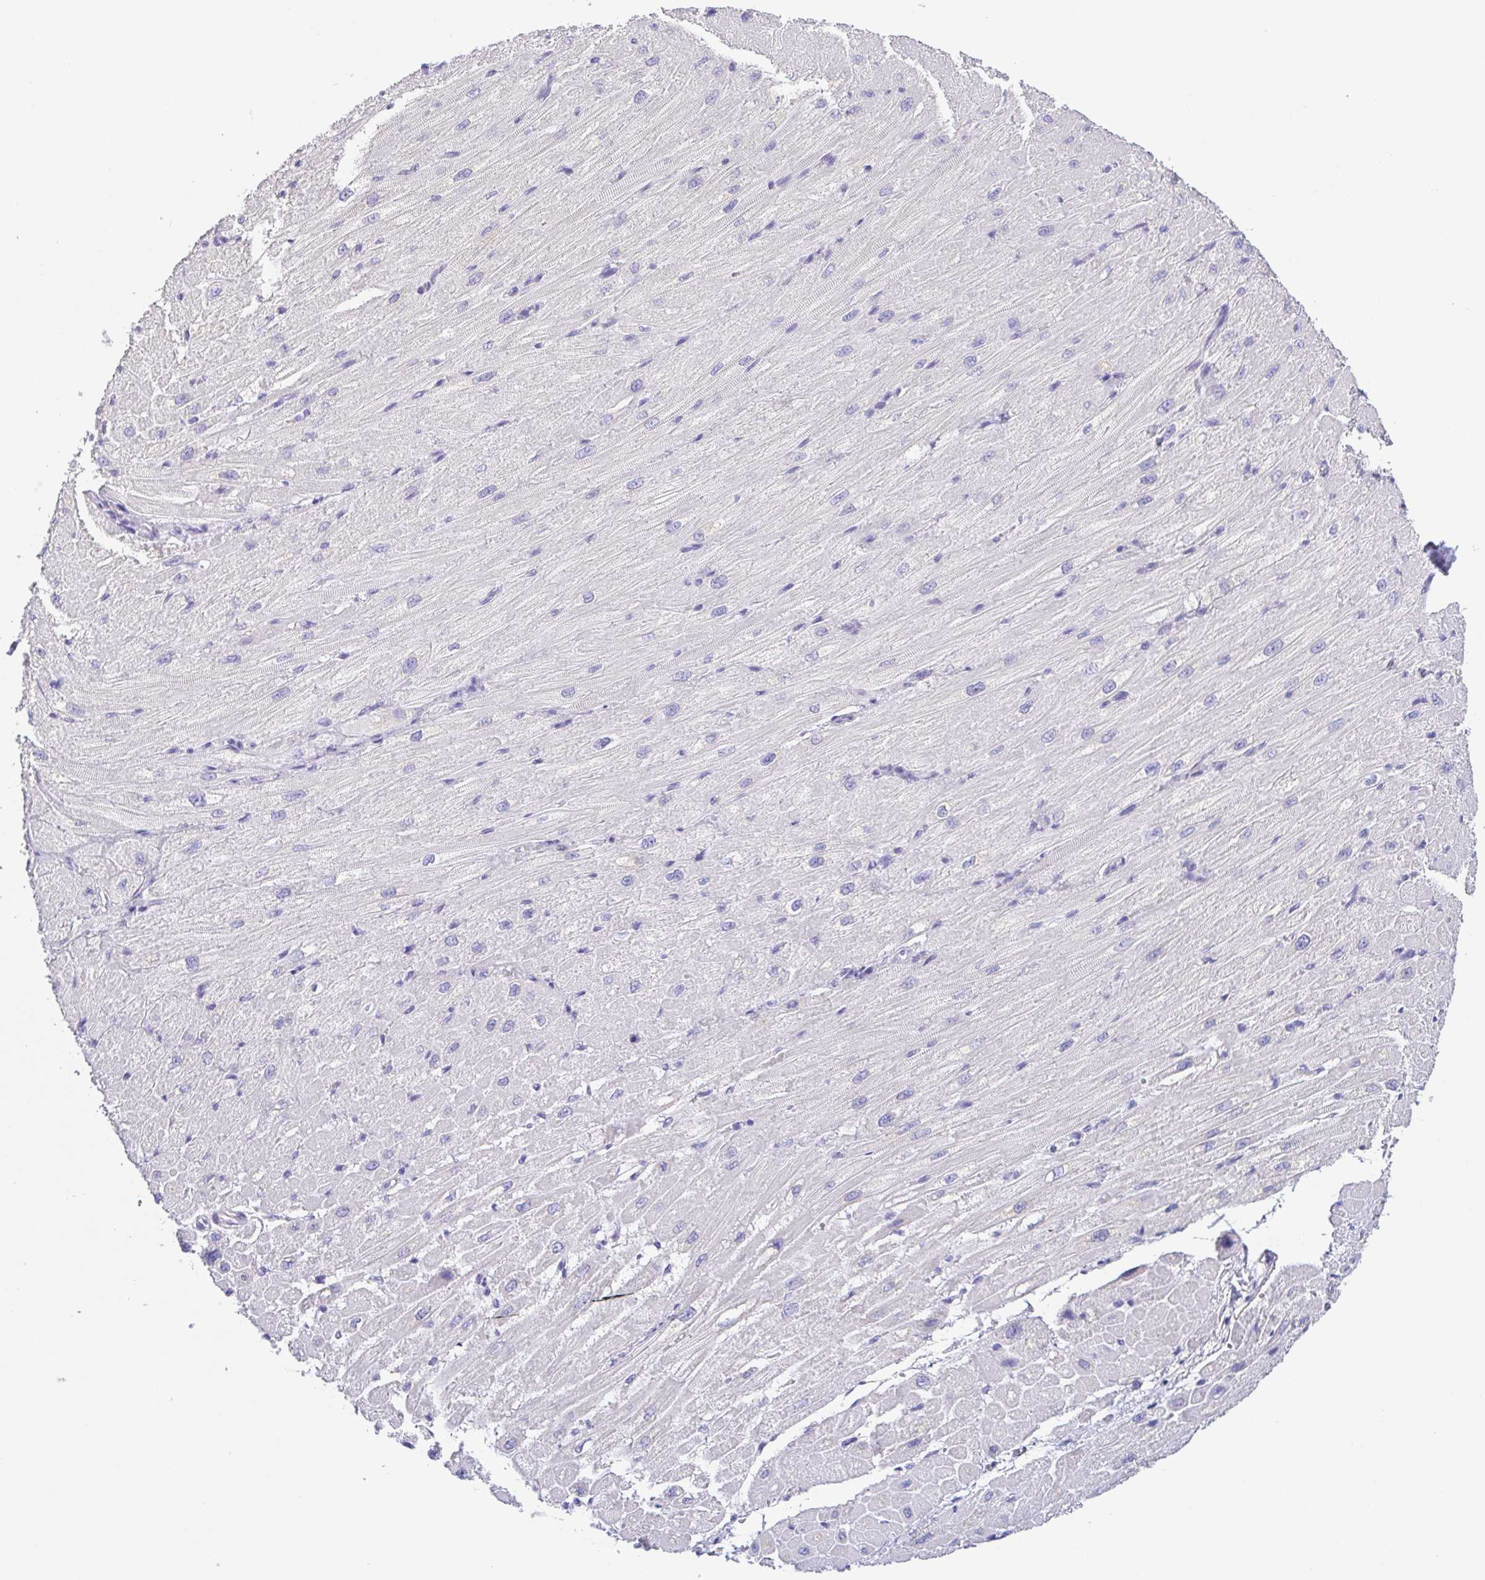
{"staining": {"intensity": "negative", "quantity": "none", "location": "none"}, "tissue": "heart muscle", "cell_type": "Cardiomyocytes", "image_type": "normal", "snomed": [{"axis": "morphology", "description": "Normal tissue, NOS"}, {"axis": "topography", "description": "Heart"}], "caption": "The image shows no staining of cardiomyocytes in benign heart muscle. (Stains: DAB (3,3'-diaminobenzidine) immunohistochemistry with hematoxylin counter stain, Microscopy: brightfield microscopy at high magnification).", "gene": "TREH", "patient": {"sex": "male", "age": 62}}